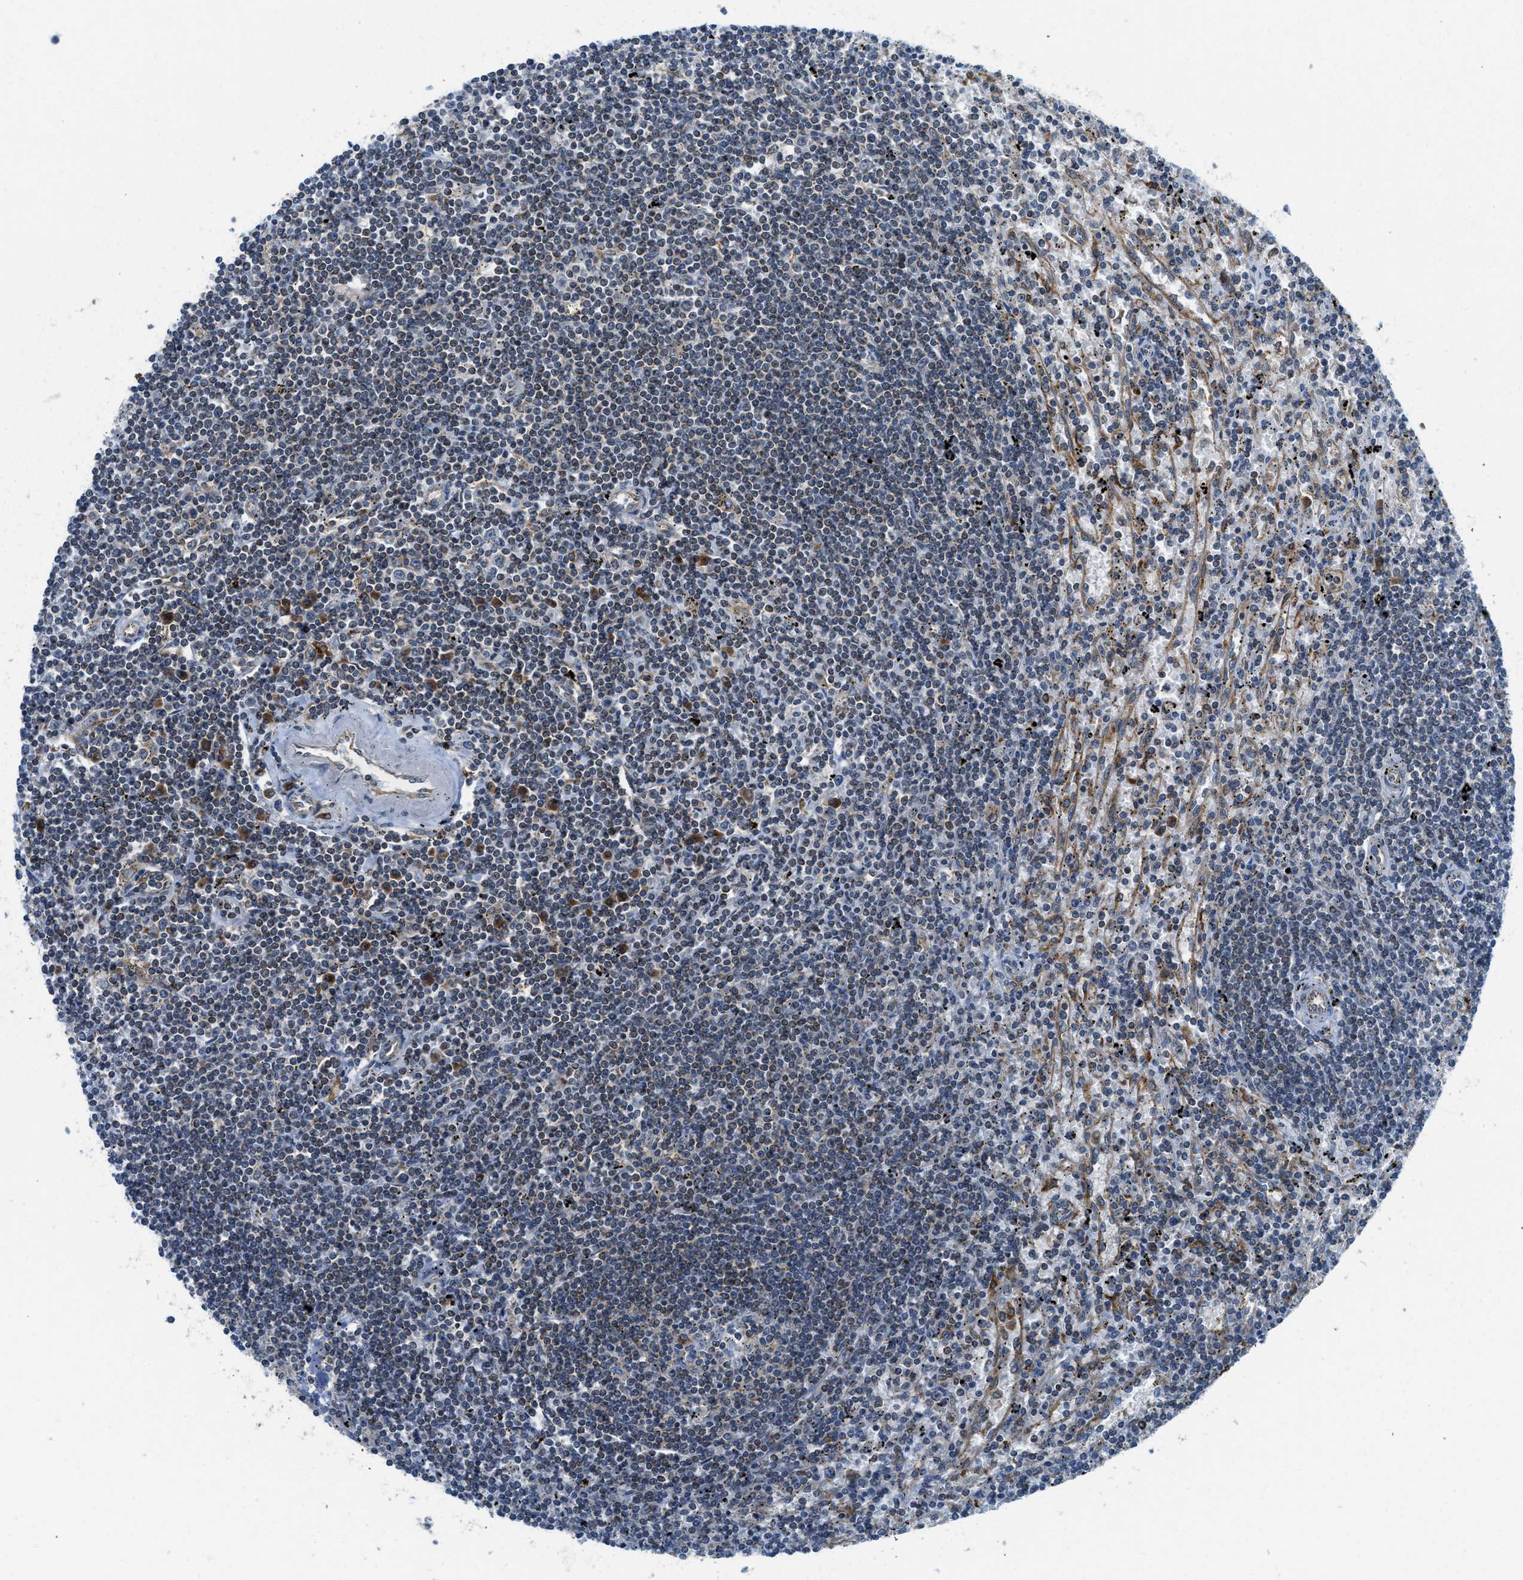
{"staining": {"intensity": "negative", "quantity": "none", "location": "none"}, "tissue": "lymphoma", "cell_type": "Tumor cells", "image_type": "cancer", "snomed": [{"axis": "morphology", "description": "Malignant lymphoma, non-Hodgkin's type, Low grade"}, {"axis": "topography", "description": "Spleen"}], "caption": "Human lymphoma stained for a protein using IHC shows no expression in tumor cells.", "gene": "BCAP31", "patient": {"sex": "male", "age": 76}}